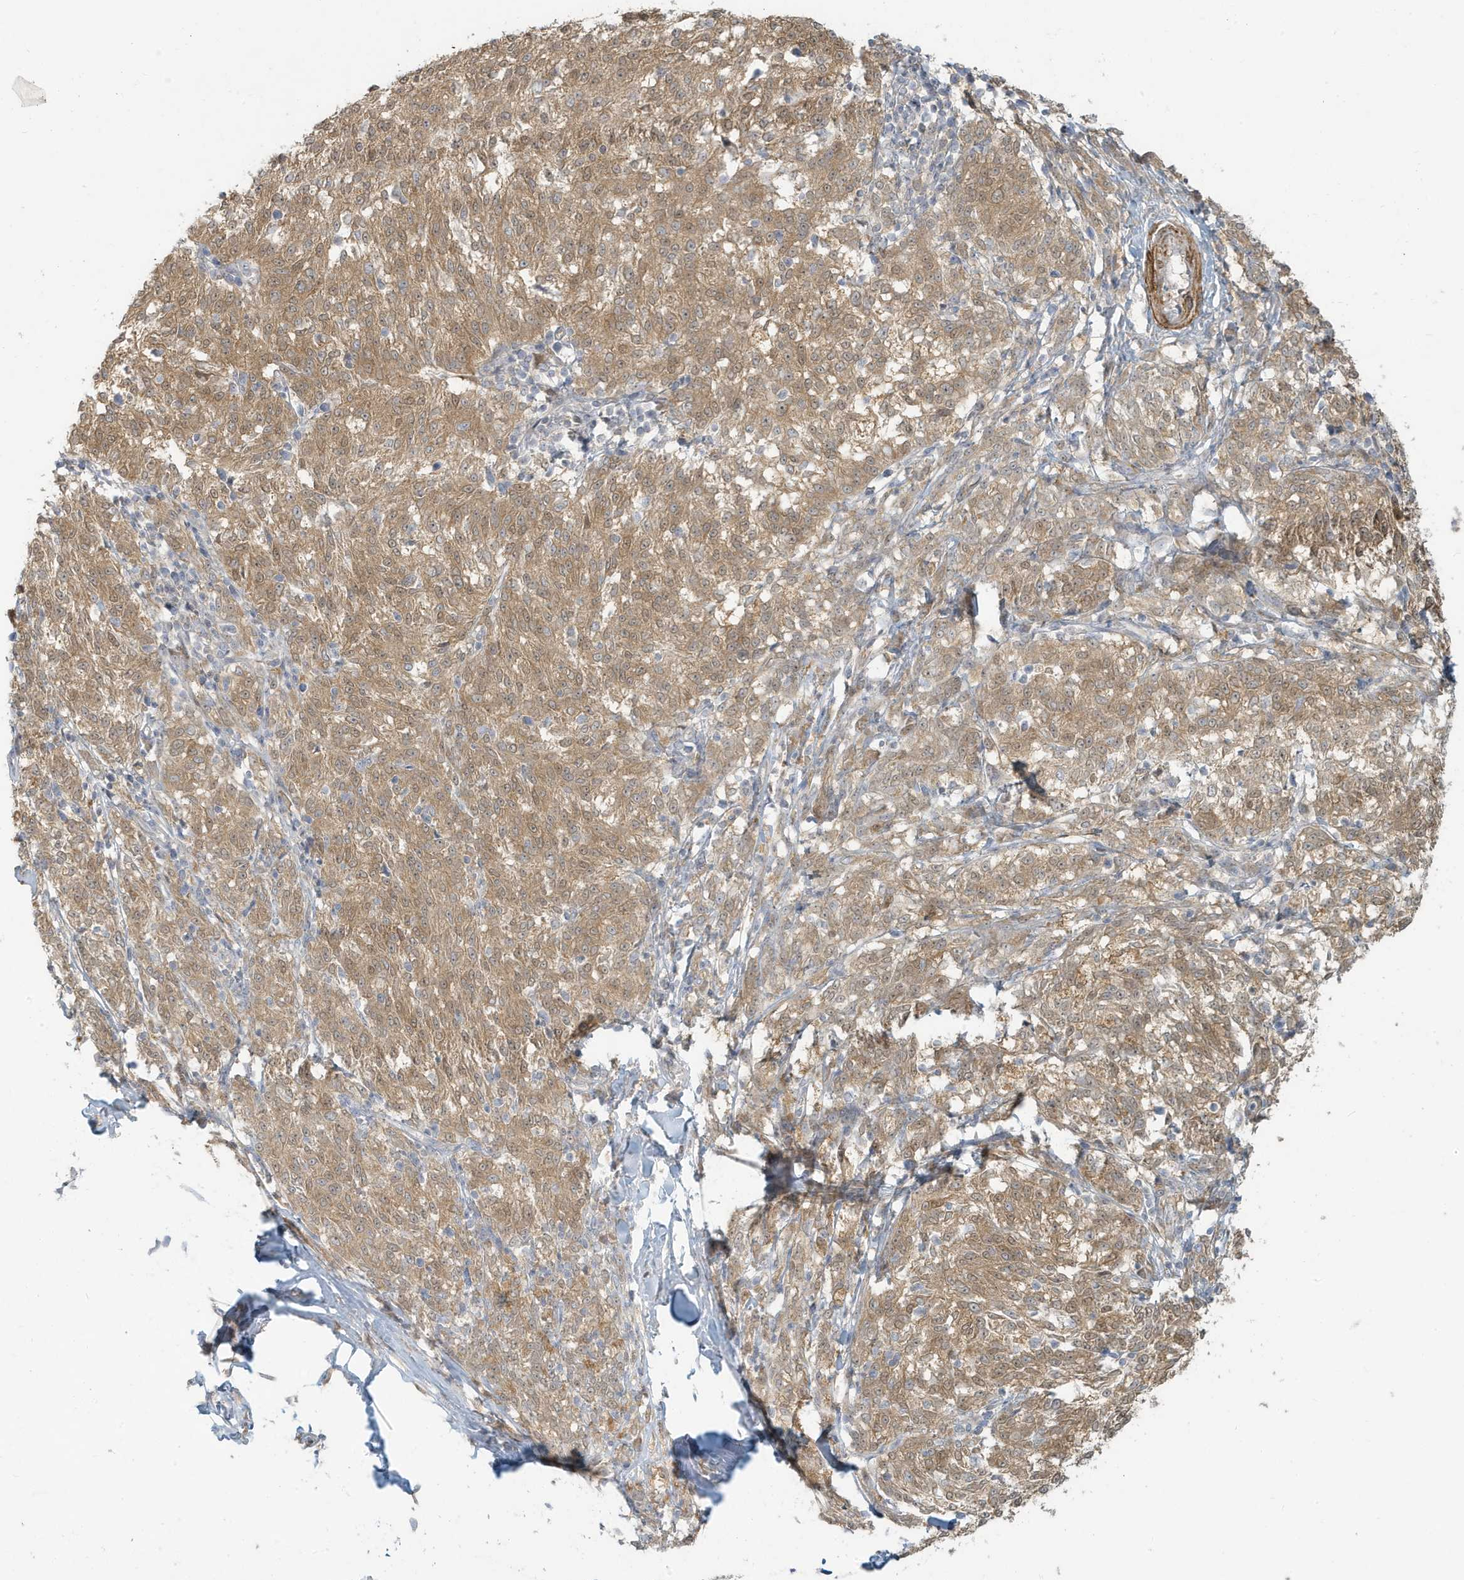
{"staining": {"intensity": "moderate", "quantity": ">75%", "location": "cytoplasmic/membranous"}, "tissue": "melanoma", "cell_type": "Tumor cells", "image_type": "cancer", "snomed": [{"axis": "morphology", "description": "Malignant melanoma, NOS"}, {"axis": "topography", "description": "Skin"}], "caption": "The histopathology image shows staining of malignant melanoma, revealing moderate cytoplasmic/membranous protein positivity (brown color) within tumor cells. The protein is shown in brown color, while the nuclei are stained blue.", "gene": "MCOLN1", "patient": {"sex": "female", "age": 72}}